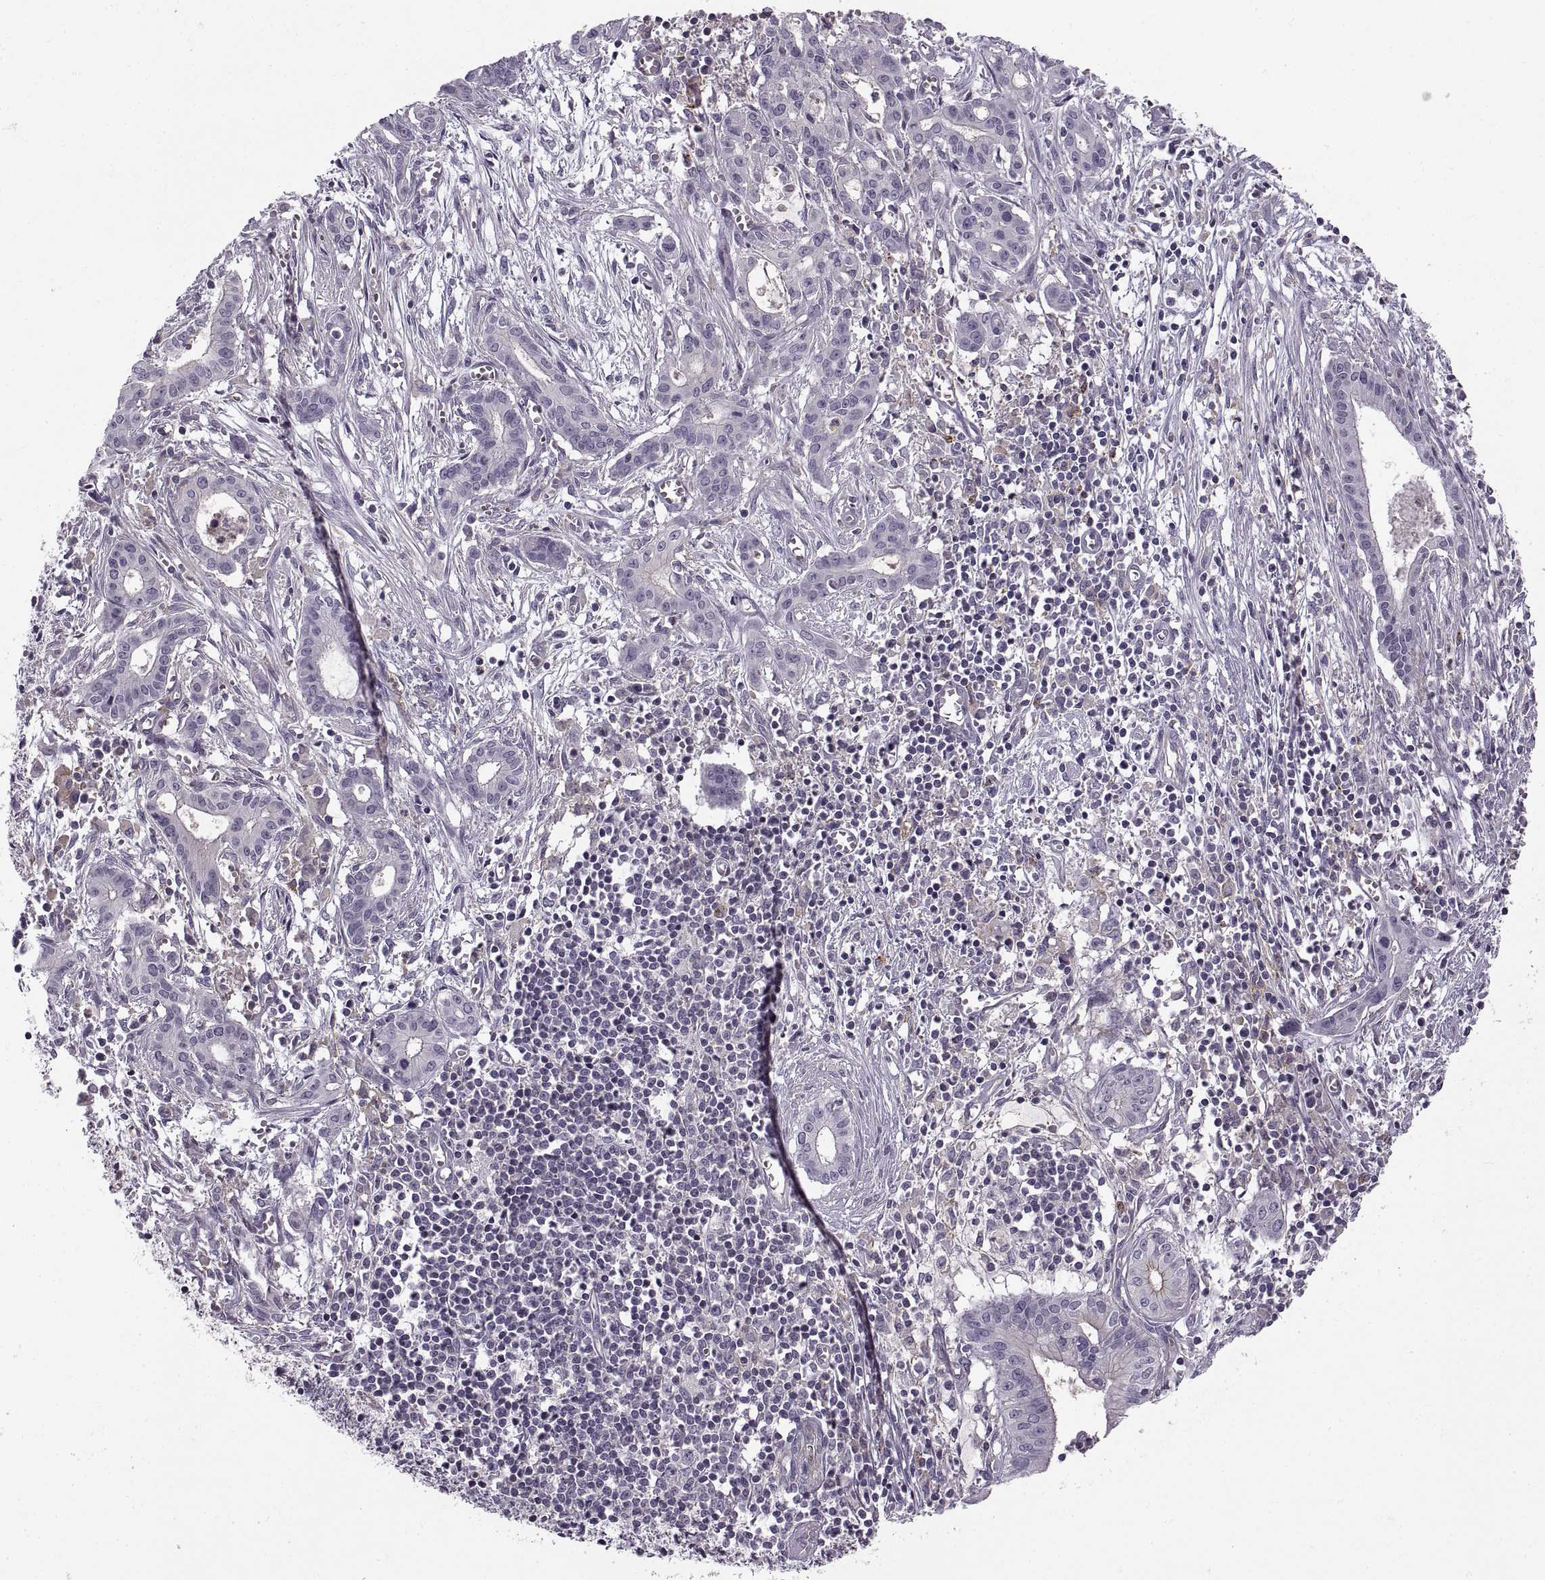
{"staining": {"intensity": "negative", "quantity": "none", "location": "none"}, "tissue": "pancreatic cancer", "cell_type": "Tumor cells", "image_type": "cancer", "snomed": [{"axis": "morphology", "description": "Adenocarcinoma, NOS"}, {"axis": "topography", "description": "Pancreas"}], "caption": "This is an IHC histopathology image of pancreatic adenocarcinoma. There is no staining in tumor cells.", "gene": "RALB", "patient": {"sex": "male", "age": 48}}